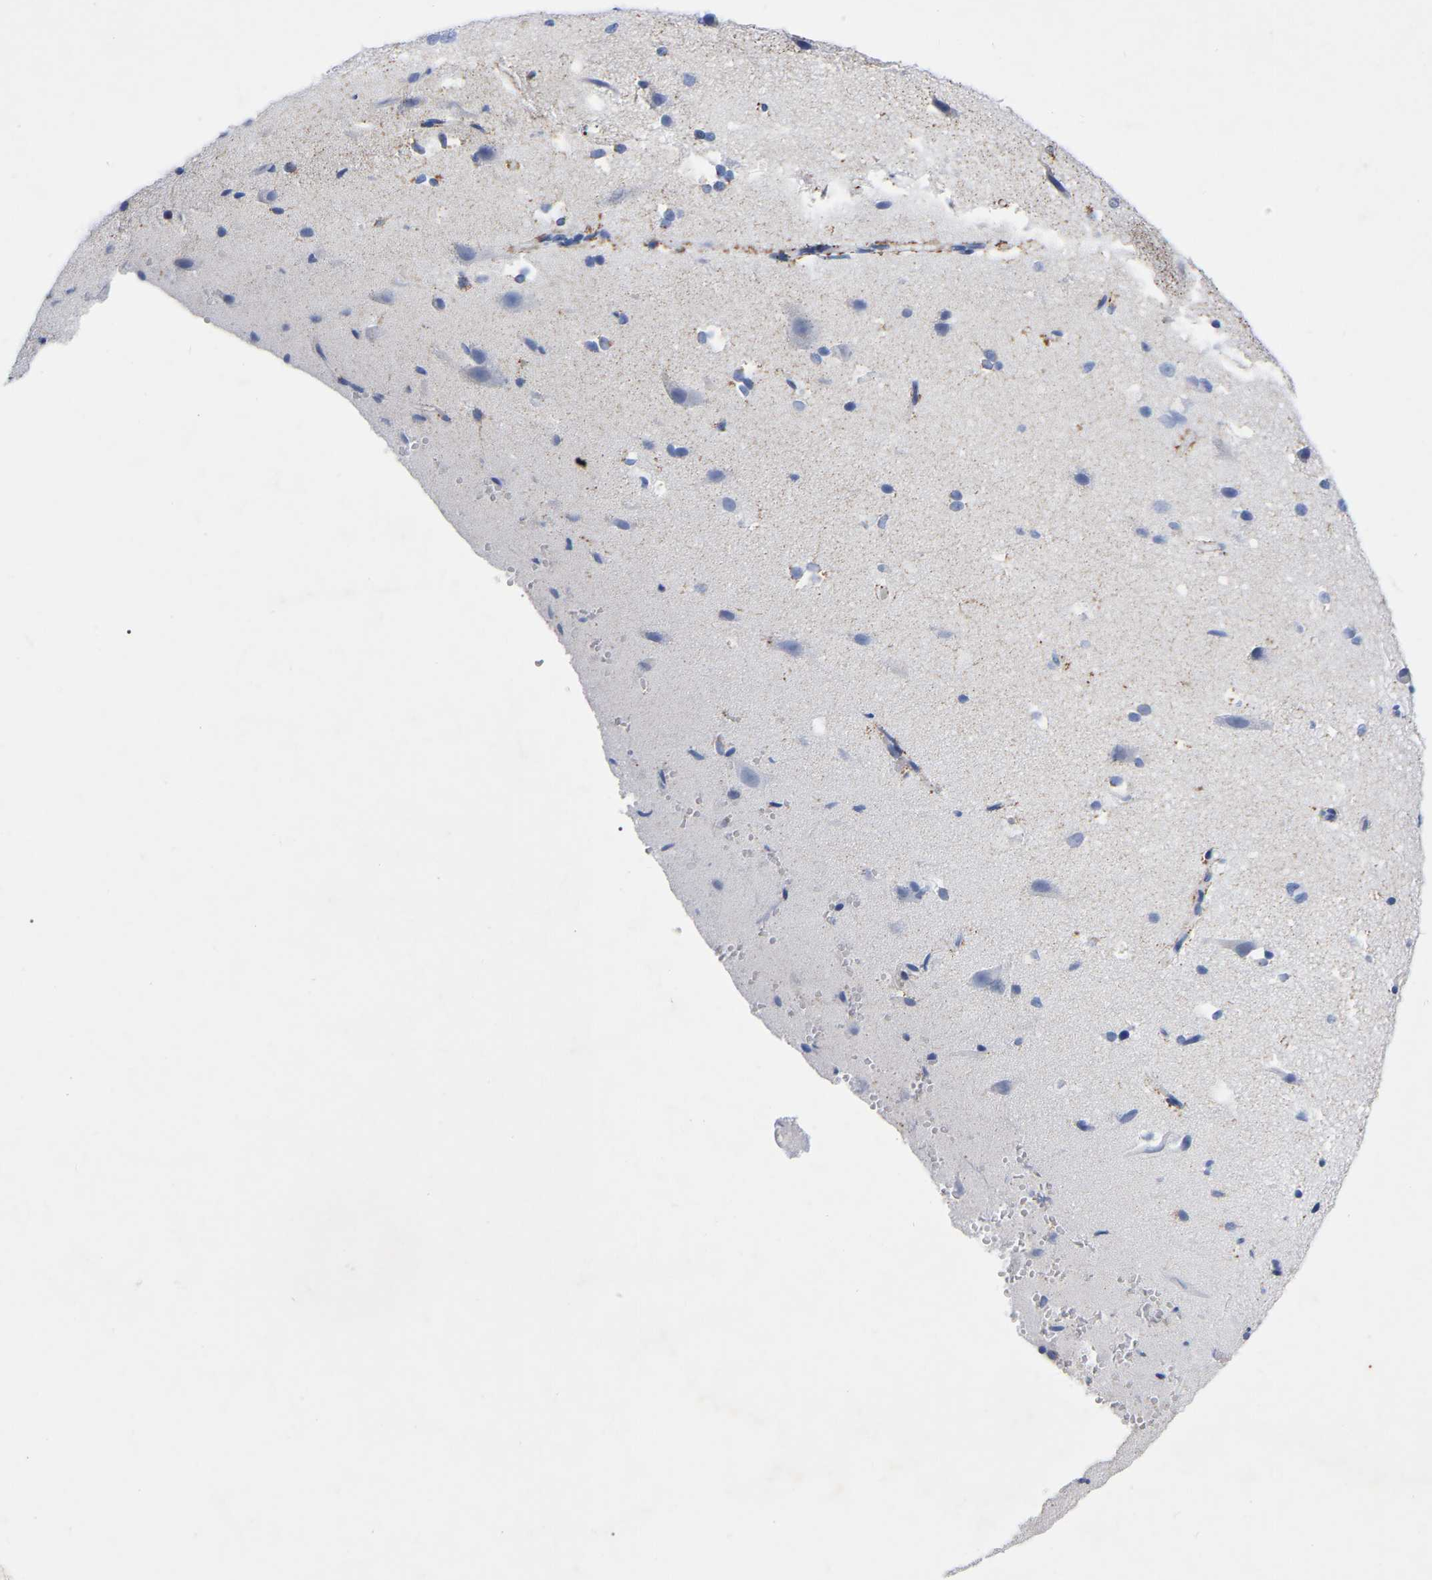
{"staining": {"intensity": "negative", "quantity": "none", "location": "none"}, "tissue": "cerebral cortex", "cell_type": "Endothelial cells", "image_type": "normal", "snomed": [{"axis": "morphology", "description": "Normal tissue, NOS"}, {"axis": "morphology", "description": "Developmental malformation"}, {"axis": "topography", "description": "Cerebral cortex"}], "caption": "Immunohistochemical staining of benign human cerebral cortex shows no significant positivity in endothelial cells. (DAB (3,3'-diaminobenzidine) immunohistochemistry (IHC) visualized using brightfield microscopy, high magnification).", "gene": "ZNF629", "patient": {"sex": "female", "age": 30}}